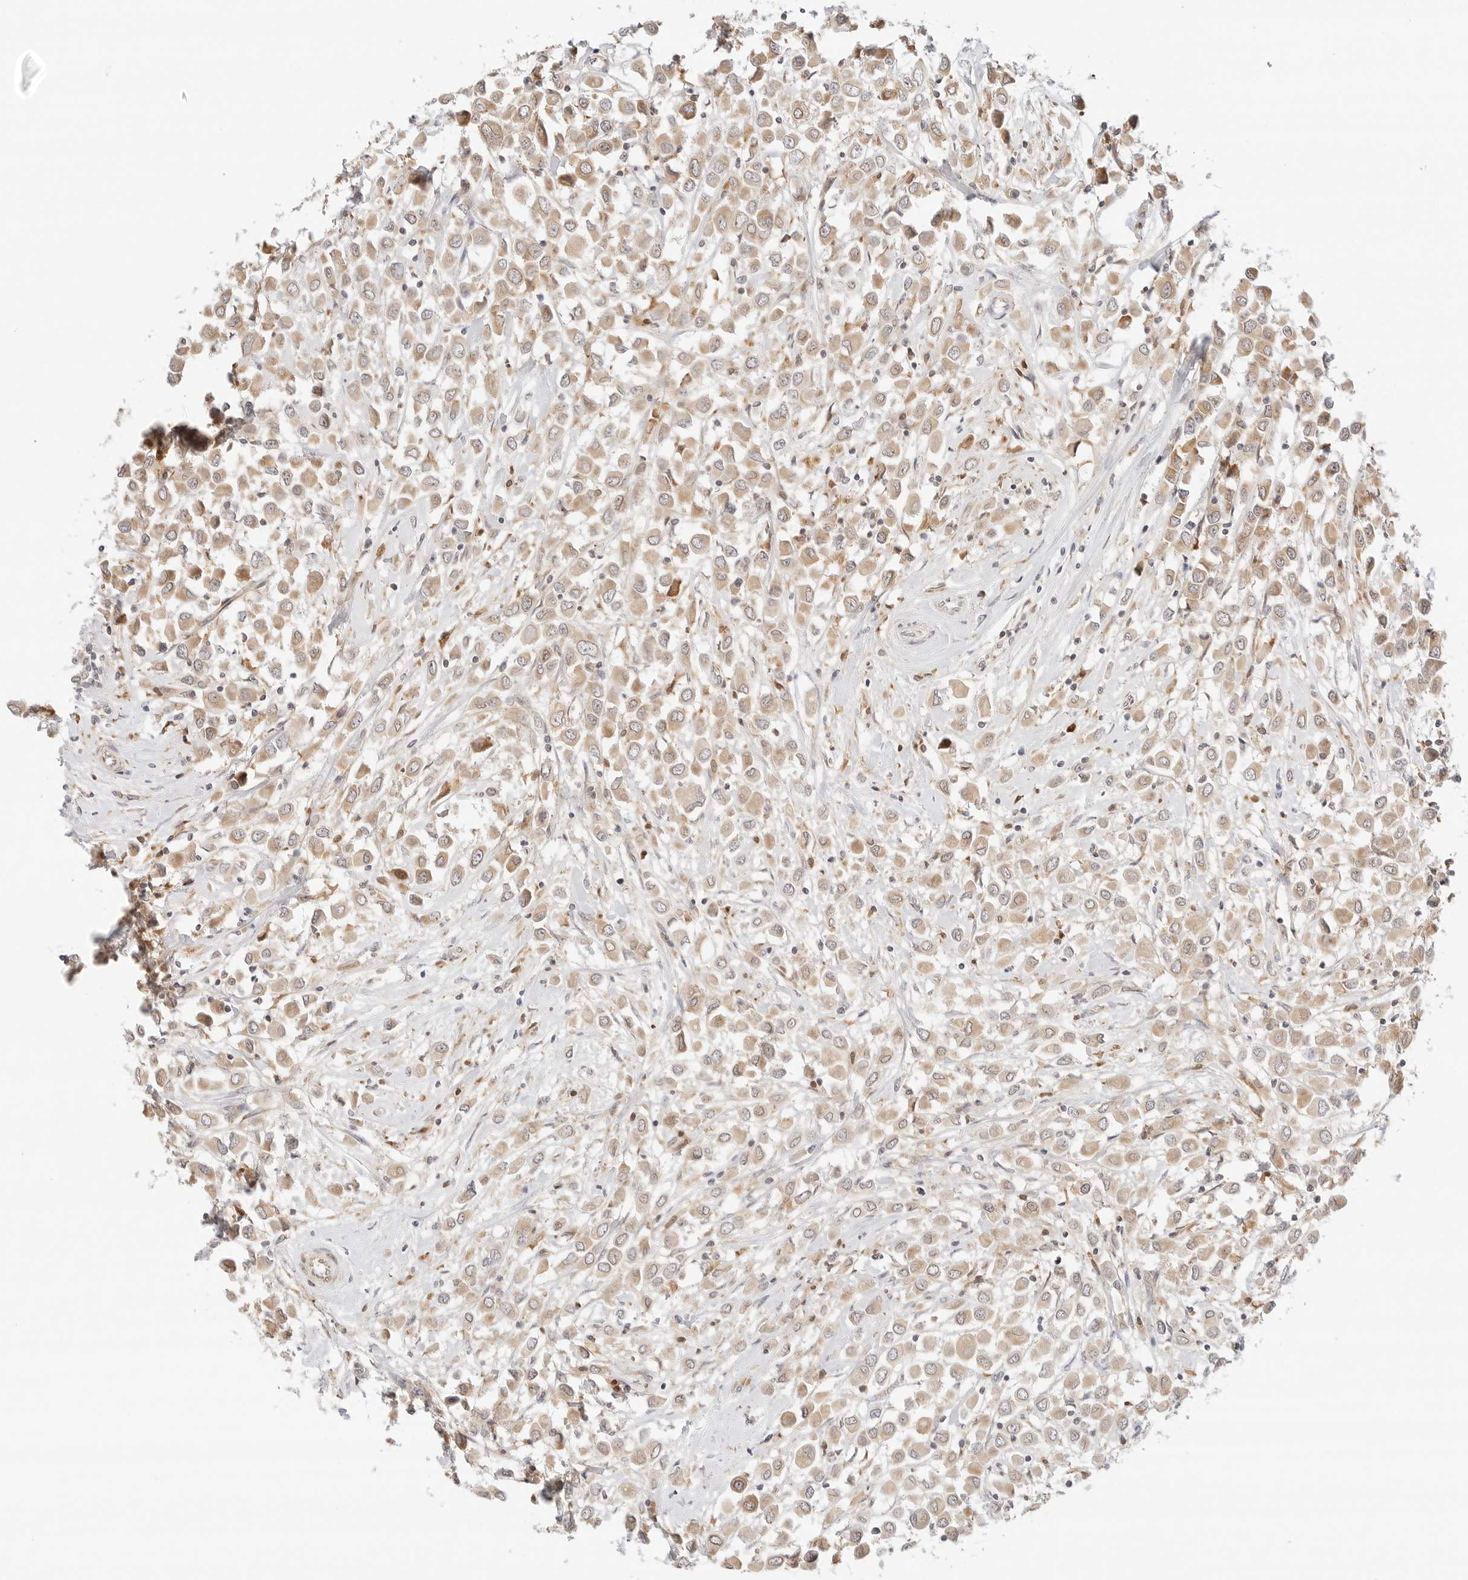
{"staining": {"intensity": "weak", "quantity": ">75%", "location": "cytoplasmic/membranous"}, "tissue": "breast cancer", "cell_type": "Tumor cells", "image_type": "cancer", "snomed": [{"axis": "morphology", "description": "Duct carcinoma"}, {"axis": "topography", "description": "Breast"}], "caption": "DAB (3,3'-diaminobenzidine) immunohistochemical staining of breast cancer demonstrates weak cytoplasmic/membranous protein expression in approximately >75% of tumor cells. (Stains: DAB (3,3'-diaminobenzidine) in brown, nuclei in blue, Microscopy: brightfield microscopy at high magnification).", "gene": "ERO1B", "patient": {"sex": "female", "age": 61}}